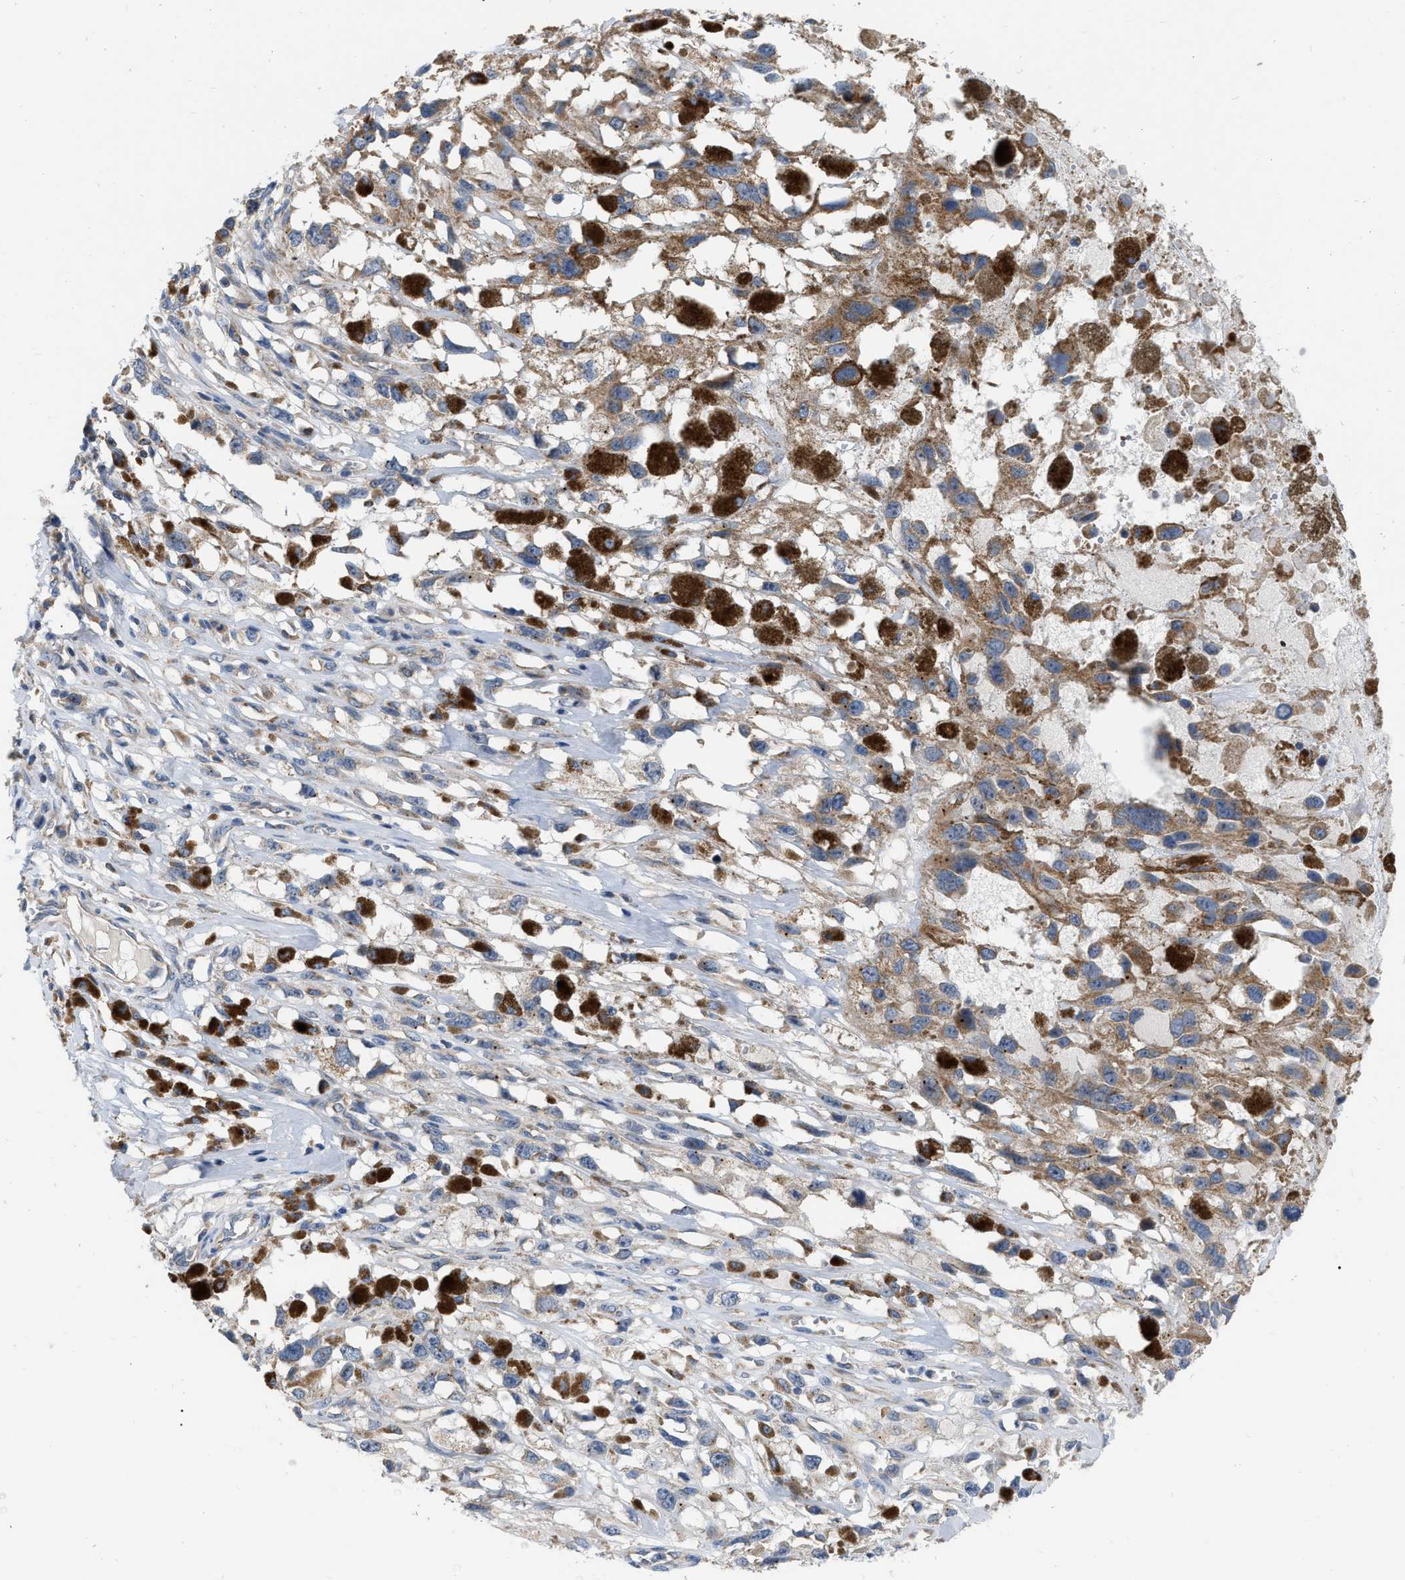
{"staining": {"intensity": "negative", "quantity": "none", "location": "none"}, "tissue": "melanoma", "cell_type": "Tumor cells", "image_type": "cancer", "snomed": [{"axis": "morphology", "description": "Malignant melanoma, Metastatic site"}, {"axis": "topography", "description": "Lymph node"}], "caption": "The photomicrograph demonstrates no significant staining in tumor cells of malignant melanoma (metastatic site).", "gene": "DDX56", "patient": {"sex": "male", "age": 59}}